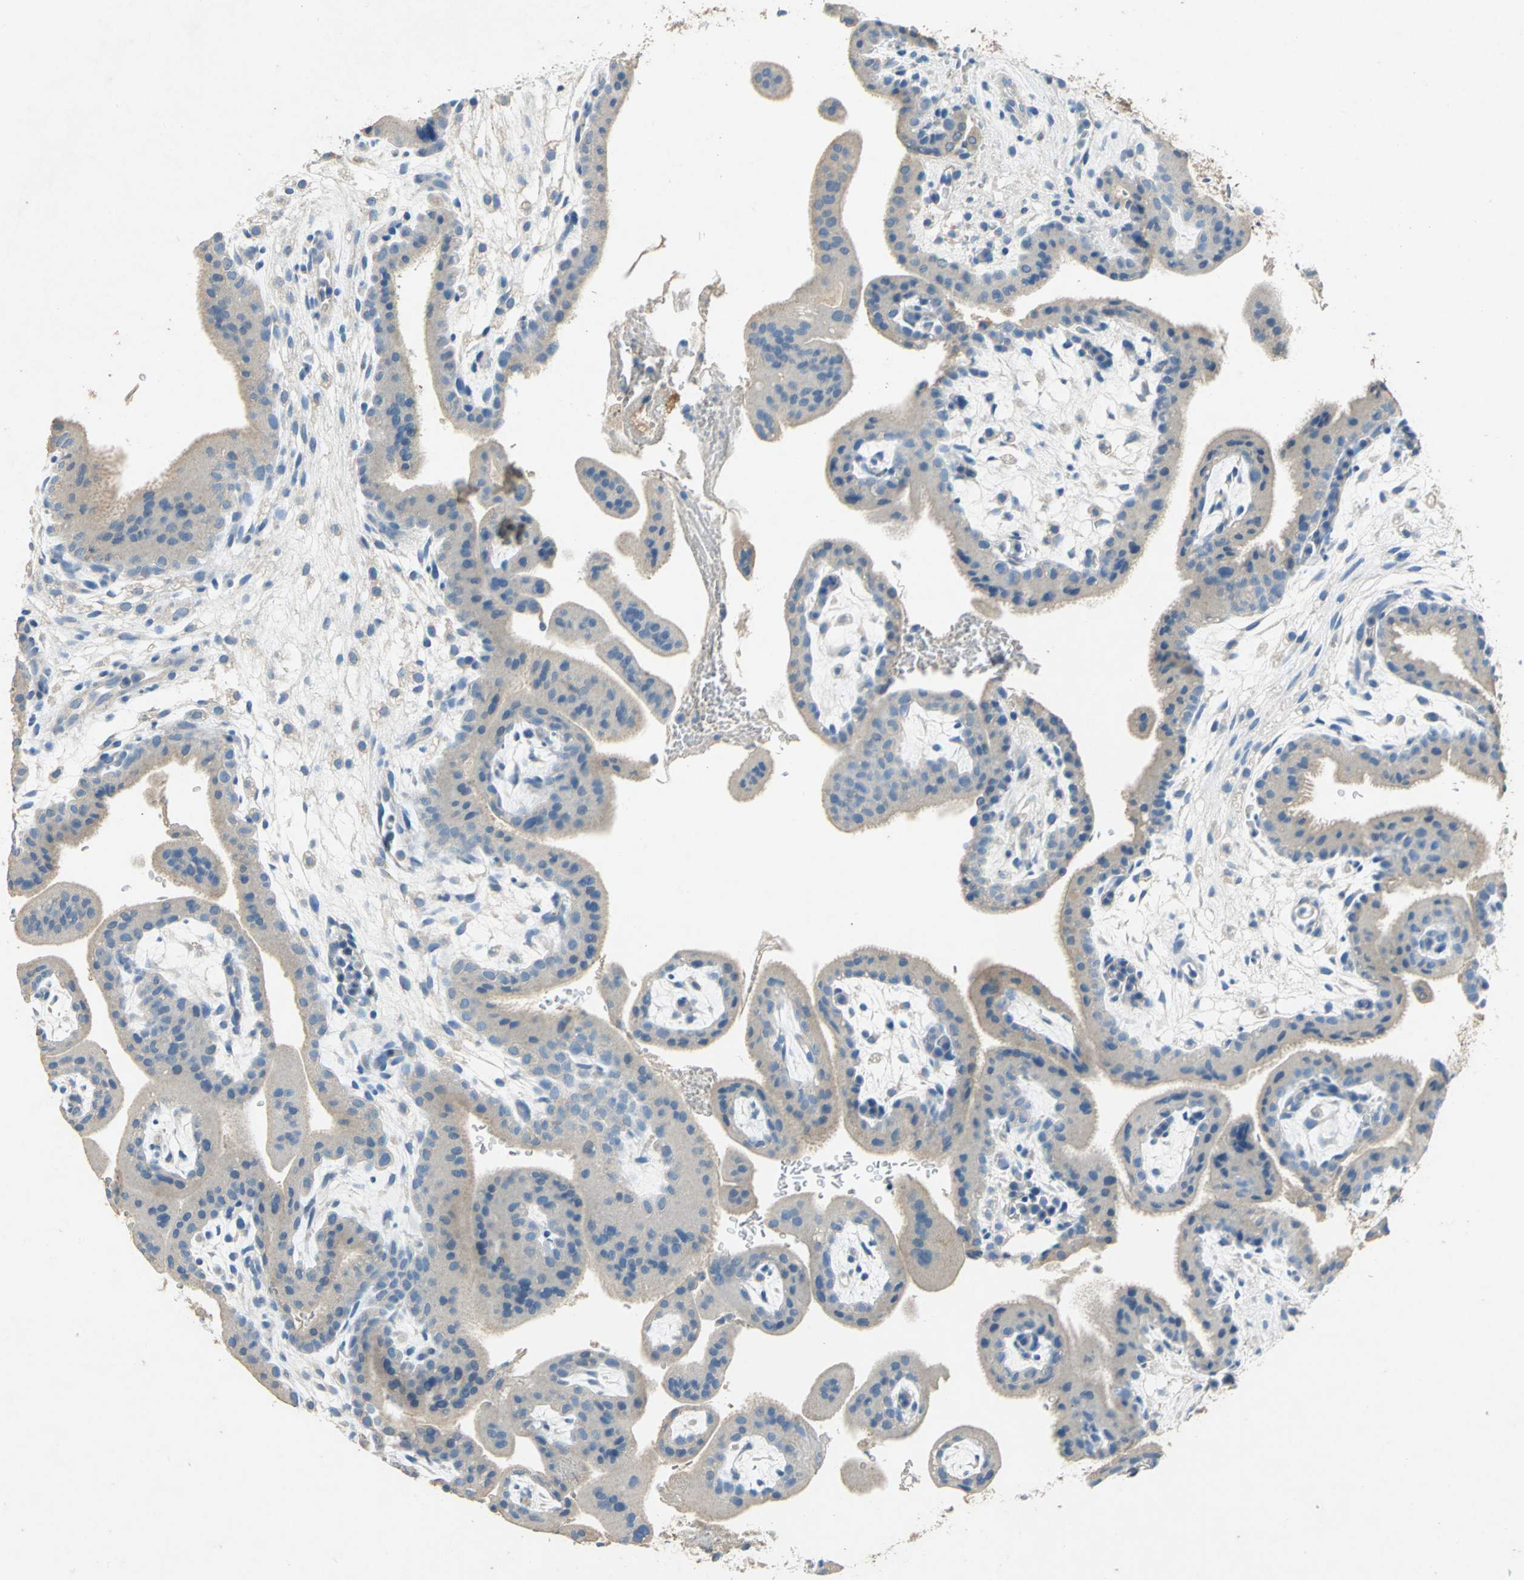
{"staining": {"intensity": "weak", "quantity": ">75%", "location": "cytoplasmic/membranous"}, "tissue": "placenta", "cell_type": "Trophoblastic cells", "image_type": "normal", "snomed": [{"axis": "morphology", "description": "Normal tissue, NOS"}, {"axis": "topography", "description": "Placenta"}], "caption": "A micrograph showing weak cytoplasmic/membranous staining in approximately >75% of trophoblastic cells in benign placenta, as visualized by brown immunohistochemical staining.", "gene": "ADAMTS5", "patient": {"sex": "female", "age": 35}}